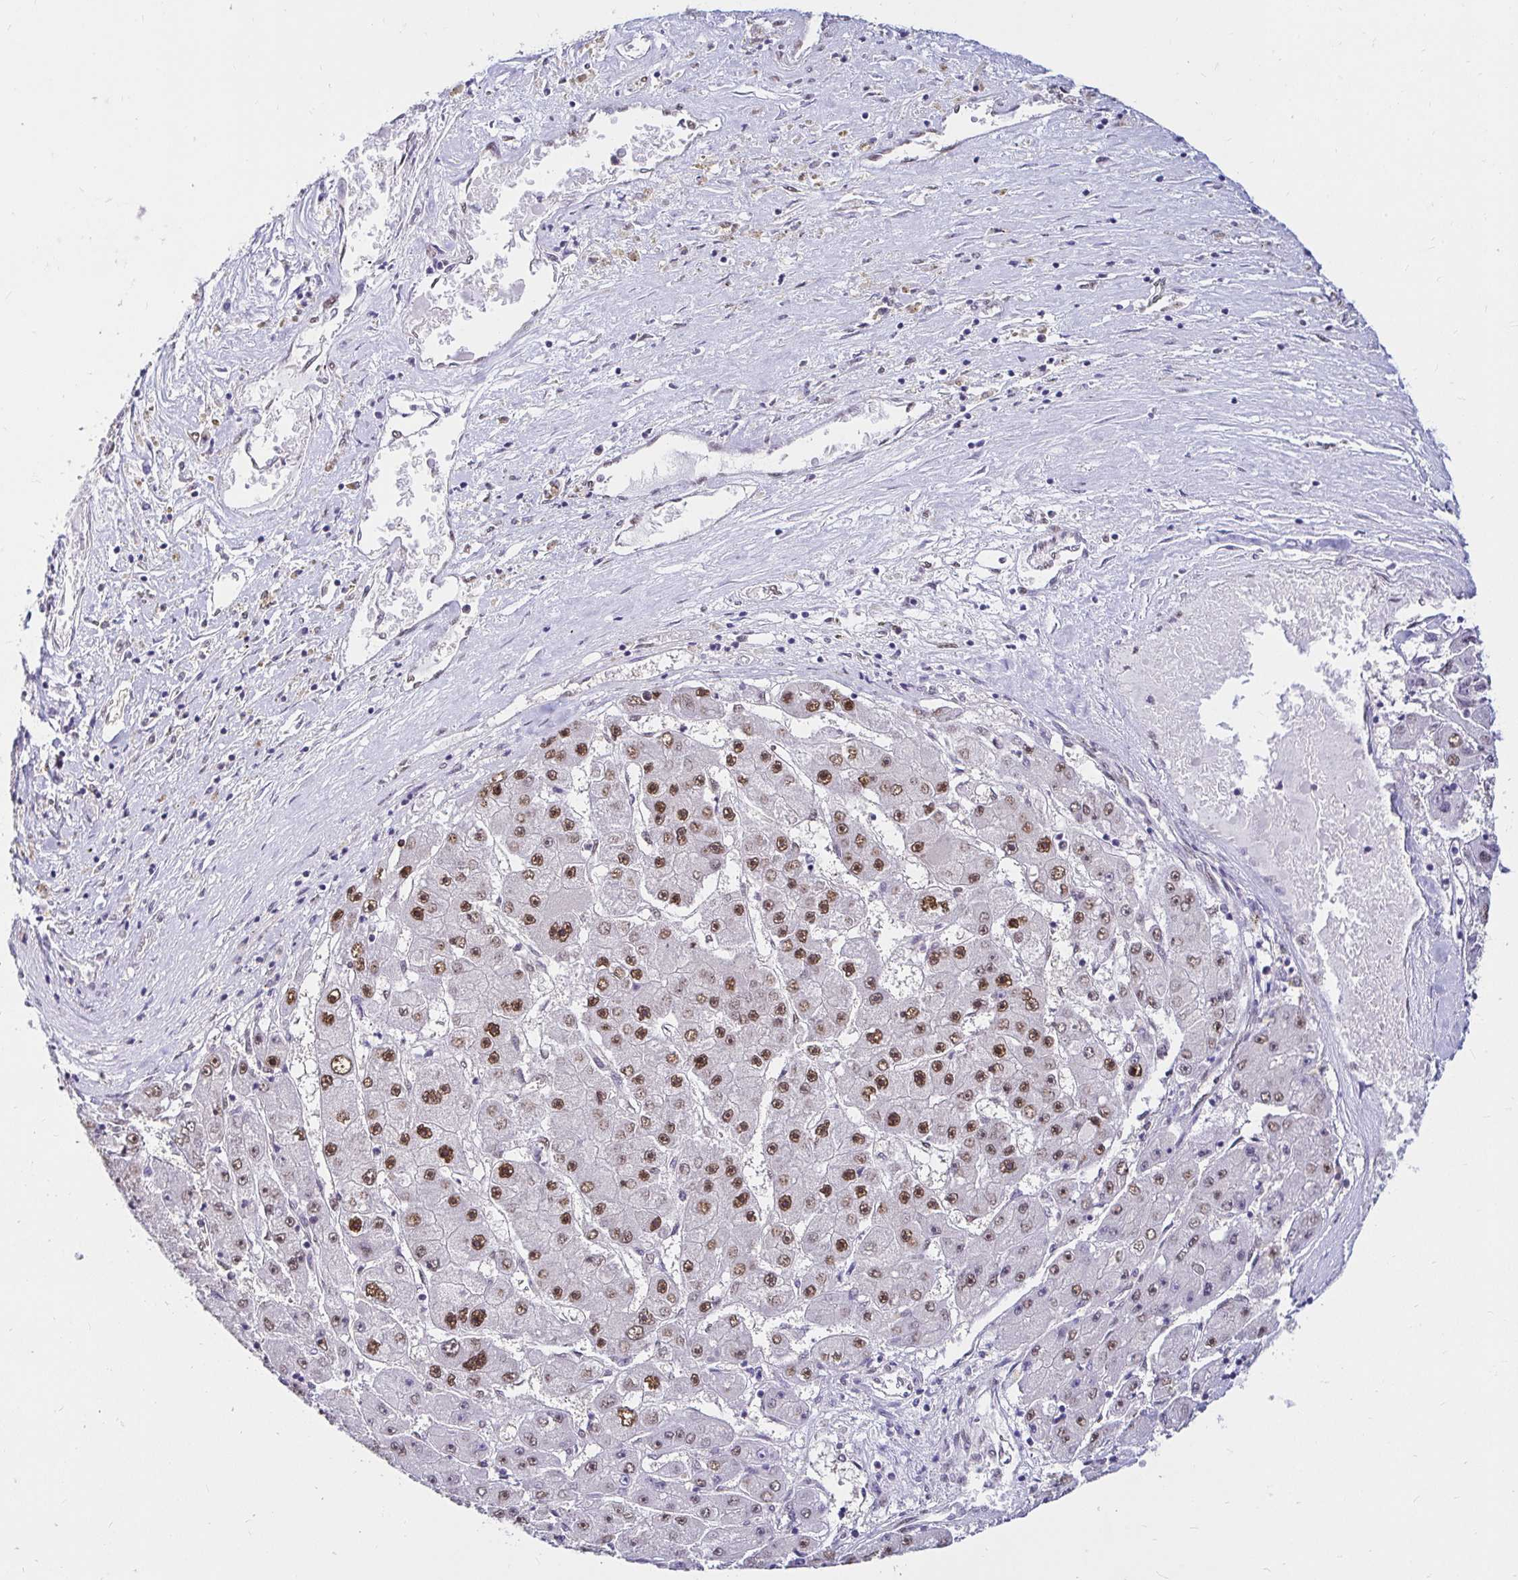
{"staining": {"intensity": "strong", "quantity": ">75%", "location": "nuclear"}, "tissue": "liver cancer", "cell_type": "Tumor cells", "image_type": "cancer", "snomed": [{"axis": "morphology", "description": "Carcinoma, Hepatocellular, NOS"}, {"axis": "topography", "description": "Liver"}], "caption": "This is an image of immunohistochemistry (IHC) staining of hepatocellular carcinoma (liver), which shows strong staining in the nuclear of tumor cells.", "gene": "RIMS4", "patient": {"sex": "female", "age": 61}}